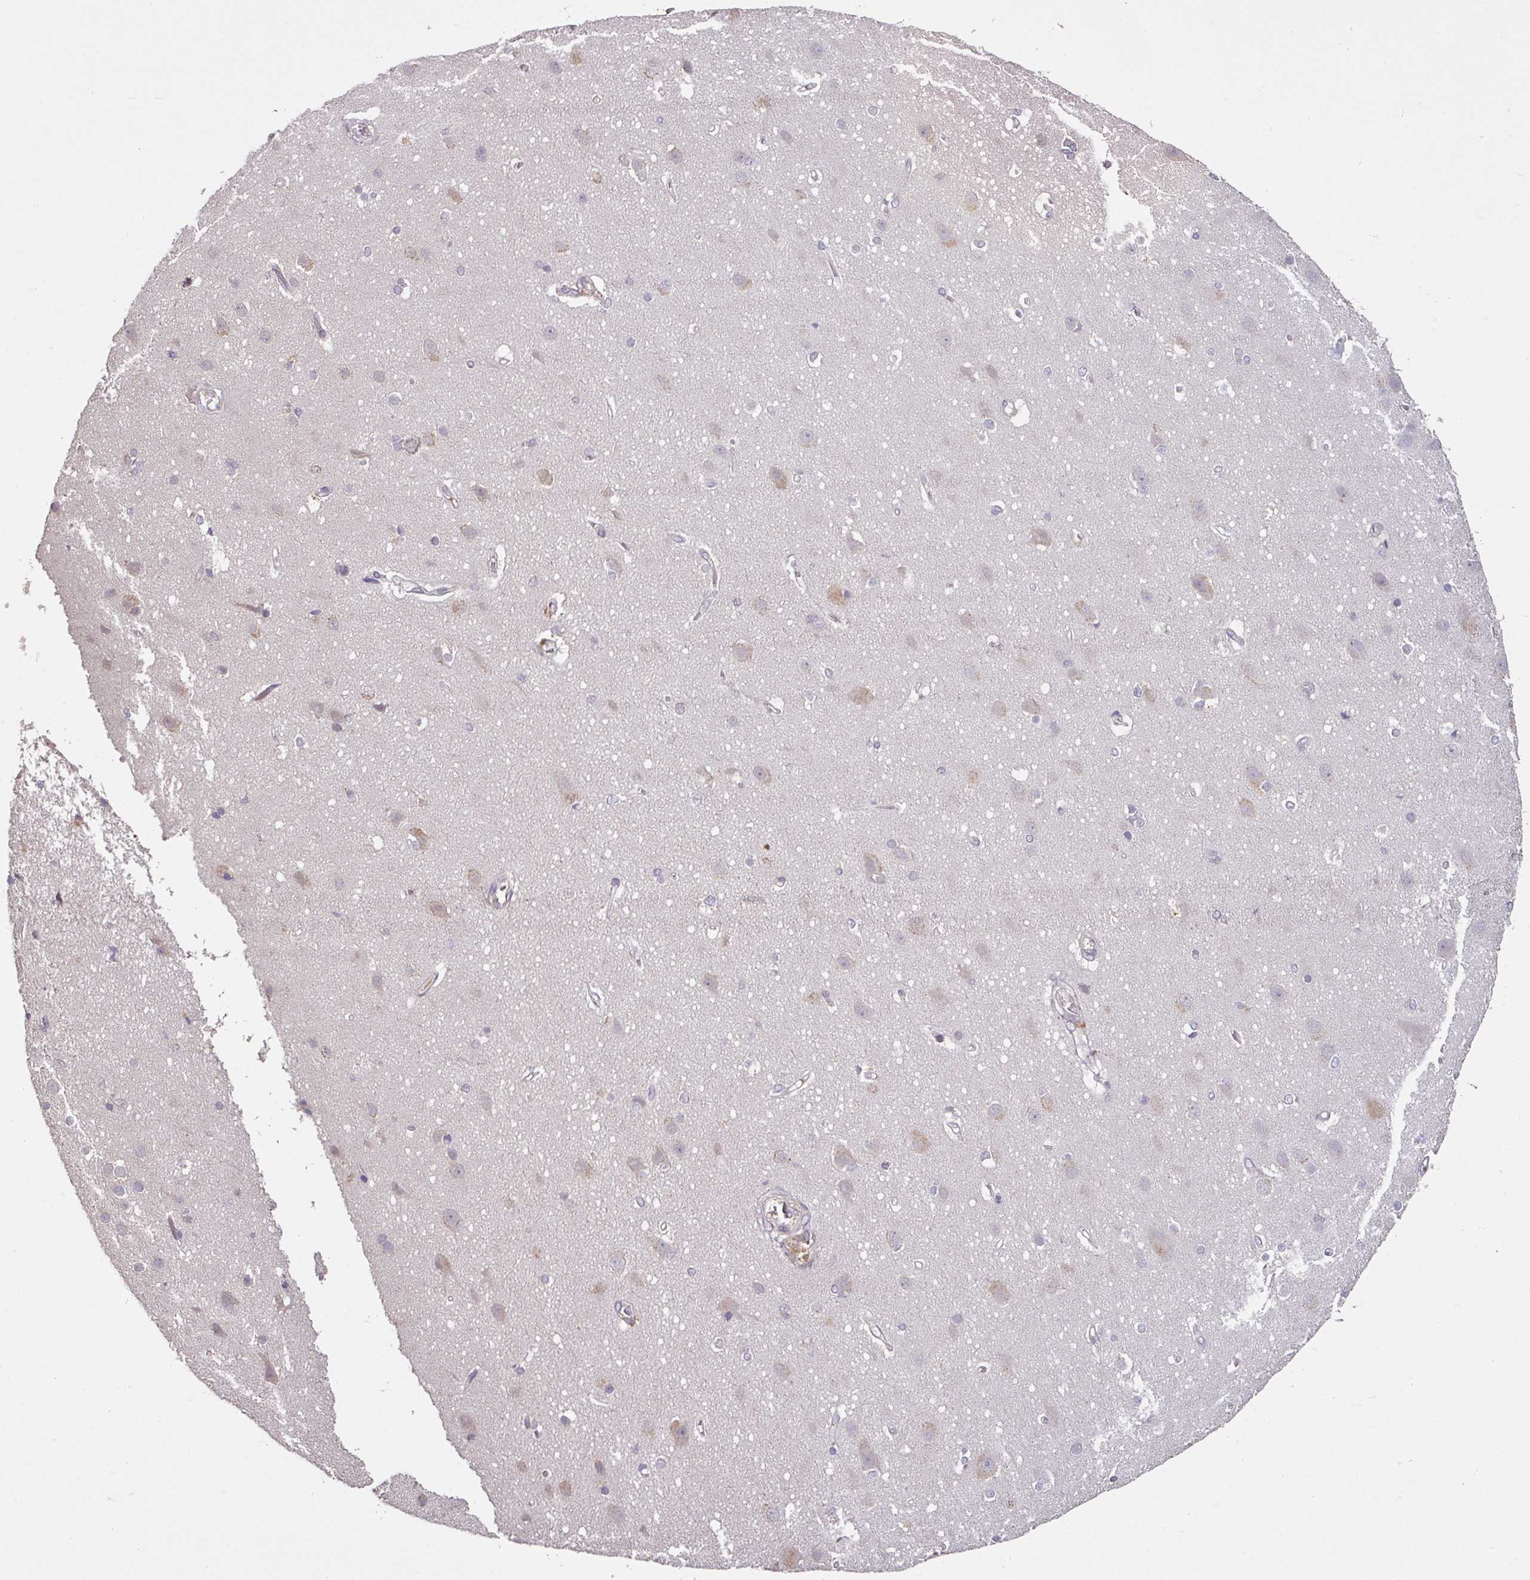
{"staining": {"intensity": "negative", "quantity": "none", "location": "none"}, "tissue": "cerebral cortex", "cell_type": "Endothelial cells", "image_type": "normal", "snomed": [{"axis": "morphology", "description": "Normal tissue, NOS"}, {"axis": "topography", "description": "Cerebral cortex"}], "caption": "Photomicrograph shows no protein staining in endothelial cells of benign cerebral cortex.", "gene": "SPCS3", "patient": {"sex": "male", "age": 37}}